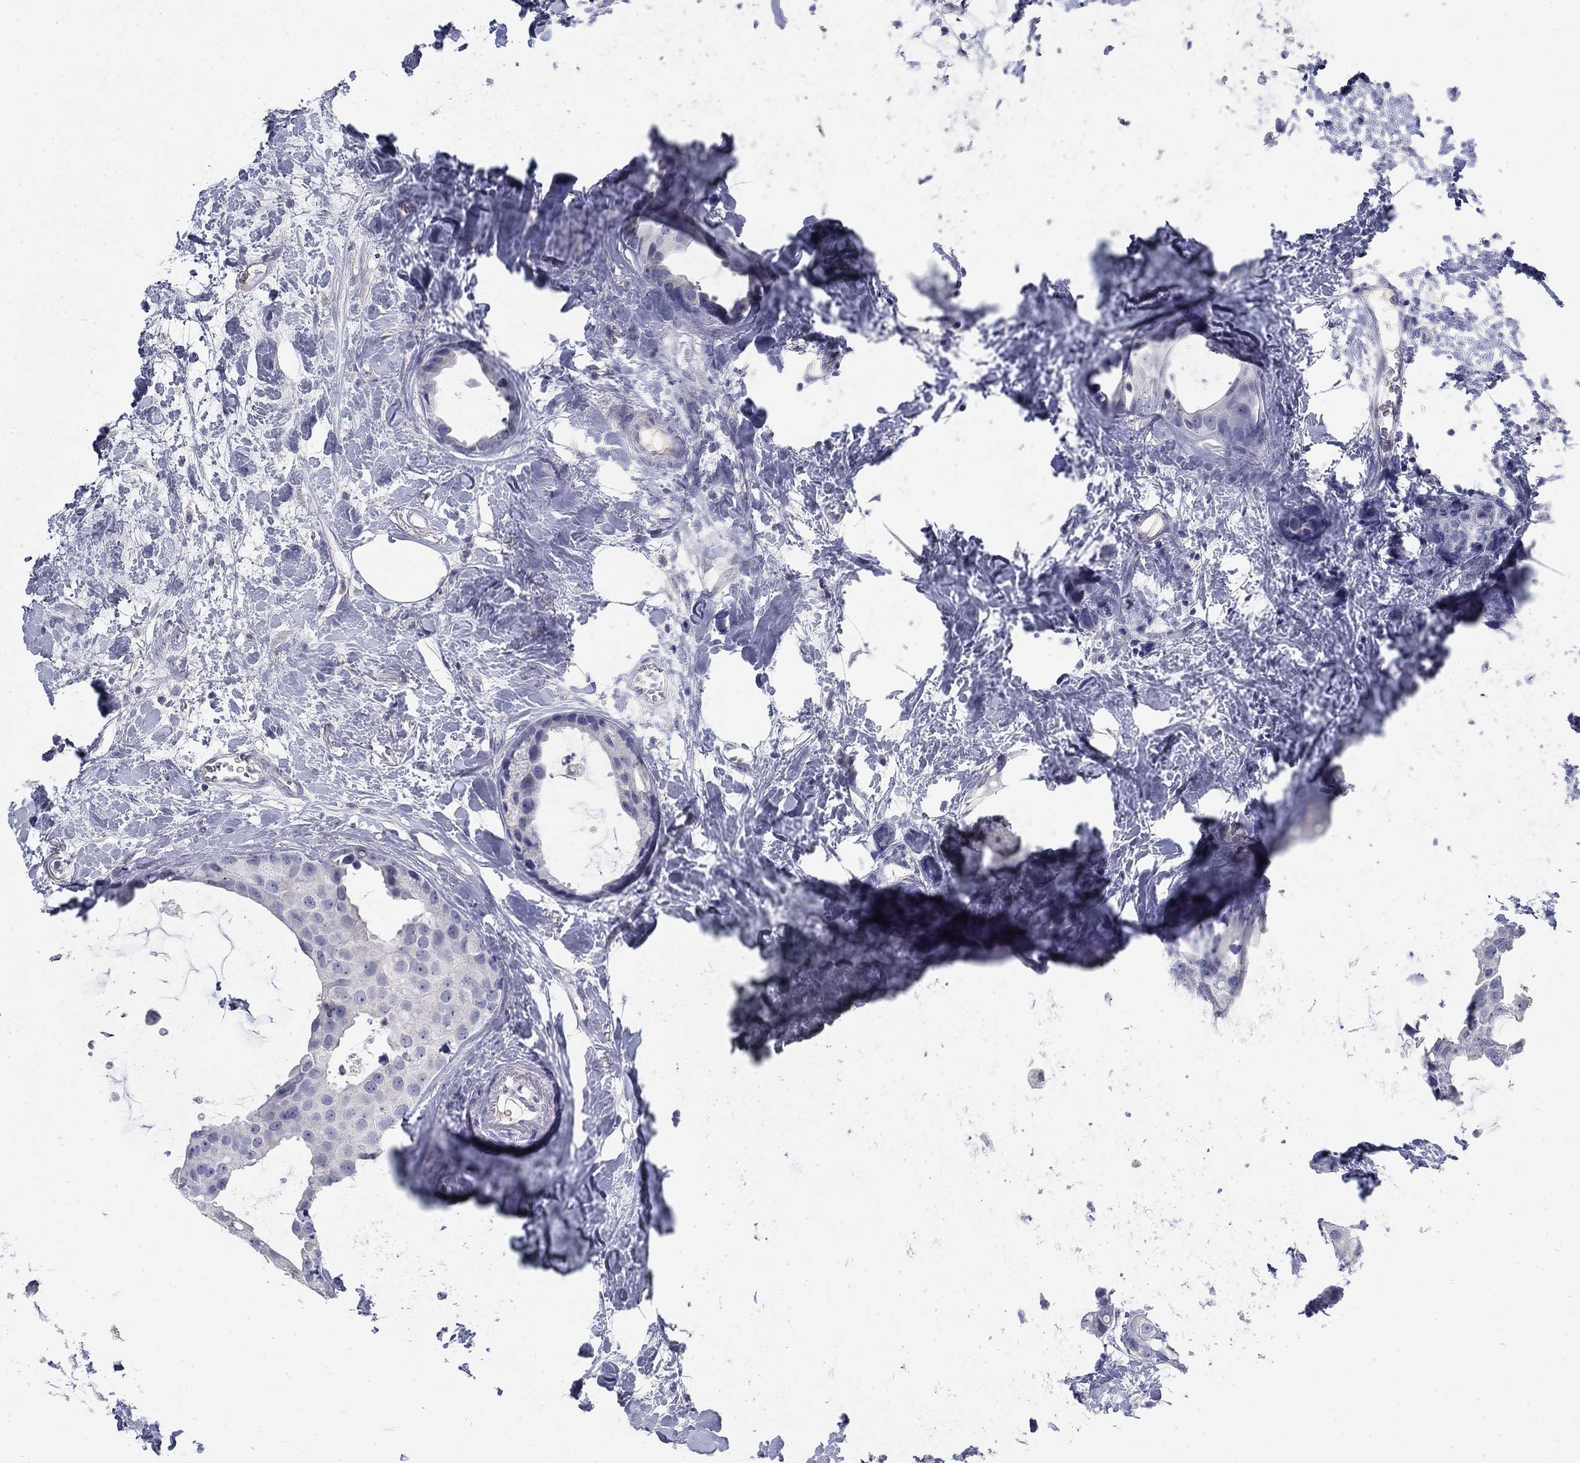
{"staining": {"intensity": "negative", "quantity": "none", "location": "none"}, "tissue": "breast cancer", "cell_type": "Tumor cells", "image_type": "cancer", "snomed": [{"axis": "morphology", "description": "Duct carcinoma"}, {"axis": "topography", "description": "Breast"}], "caption": "Micrograph shows no protein staining in tumor cells of infiltrating ductal carcinoma (breast) tissue. (DAB immunohistochemistry, high magnification).", "gene": "PTH1R", "patient": {"sex": "female", "age": 45}}